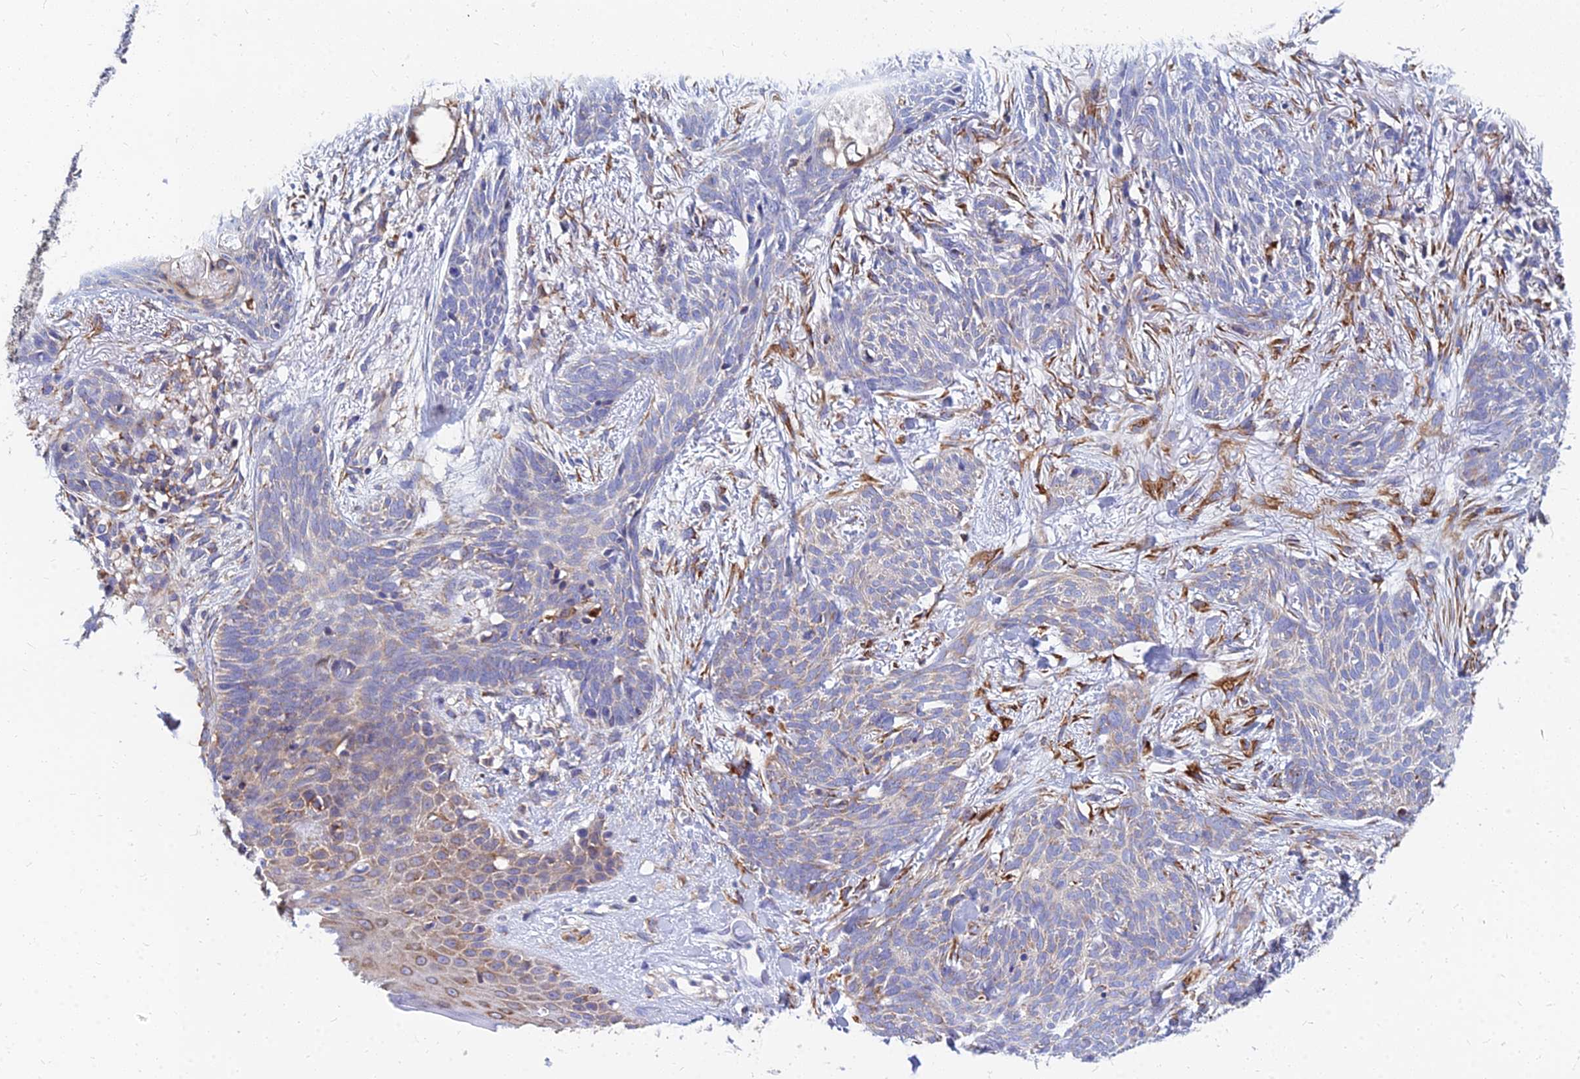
{"staining": {"intensity": "weak", "quantity": "<25%", "location": "cytoplasmic/membranous"}, "tissue": "skin cancer", "cell_type": "Tumor cells", "image_type": "cancer", "snomed": [{"axis": "morphology", "description": "Basal cell carcinoma"}, {"axis": "topography", "description": "Skin"}], "caption": "Tumor cells are negative for brown protein staining in basal cell carcinoma (skin).", "gene": "CCT6B", "patient": {"sex": "female", "age": 59}}